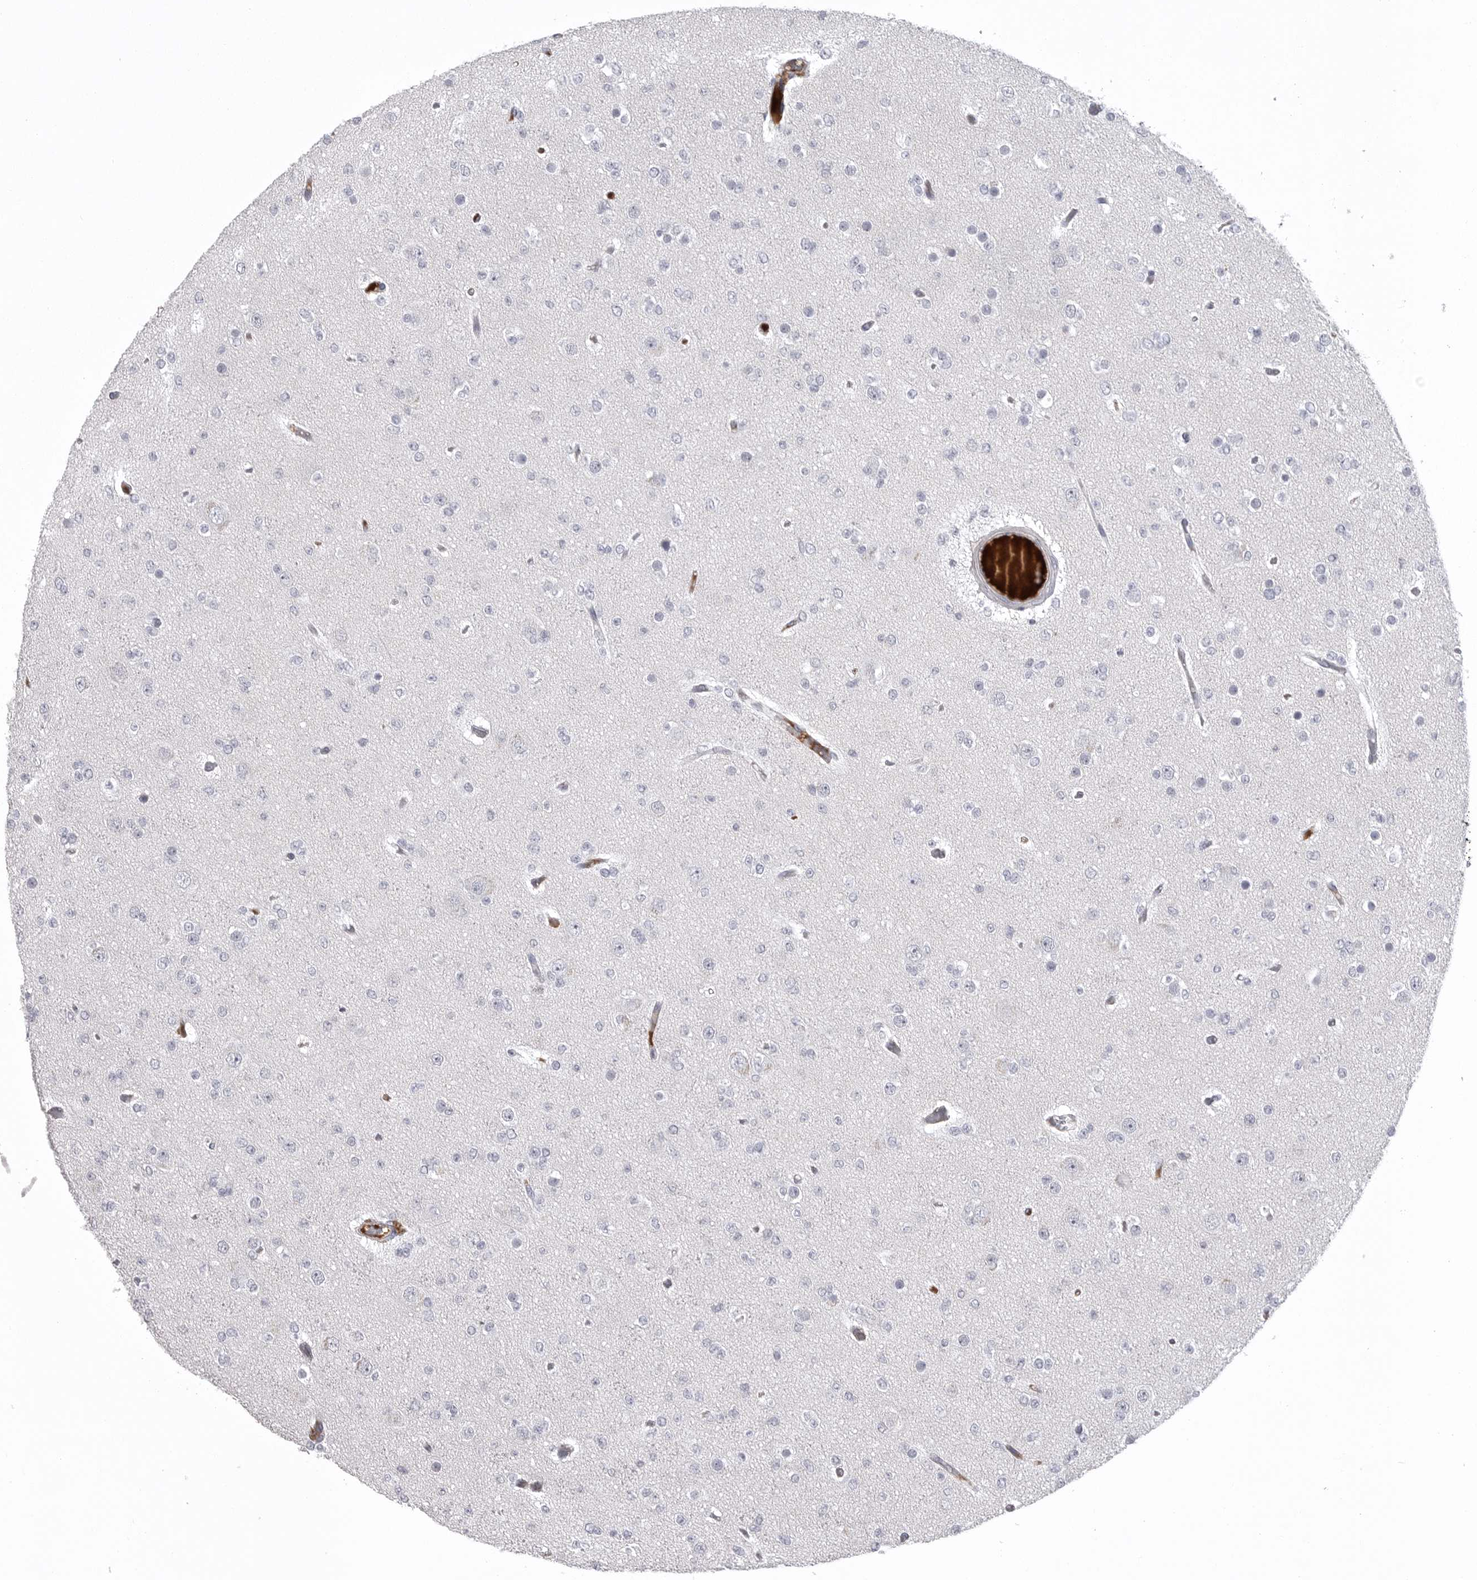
{"staining": {"intensity": "negative", "quantity": "none", "location": "none"}, "tissue": "glioma", "cell_type": "Tumor cells", "image_type": "cancer", "snomed": [{"axis": "morphology", "description": "Glioma, malignant, Low grade"}, {"axis": "topography", "description": "Brain"}], "caption": "Immunohistochemistry histopathology image of neoplastic tissue: malignant glioma (low-grade) stained with DAB (3,3'-diaminobenzidine) demonstrates no significant protein staining in tumor cells. The staining was performed using DAB to visualize the protein expression in brown, while the nuclei were stained in blue with hematoxylin (Magnification: 20x).", "gene": "SERPING1", "patient": {"sex": "female", "age": 22}}